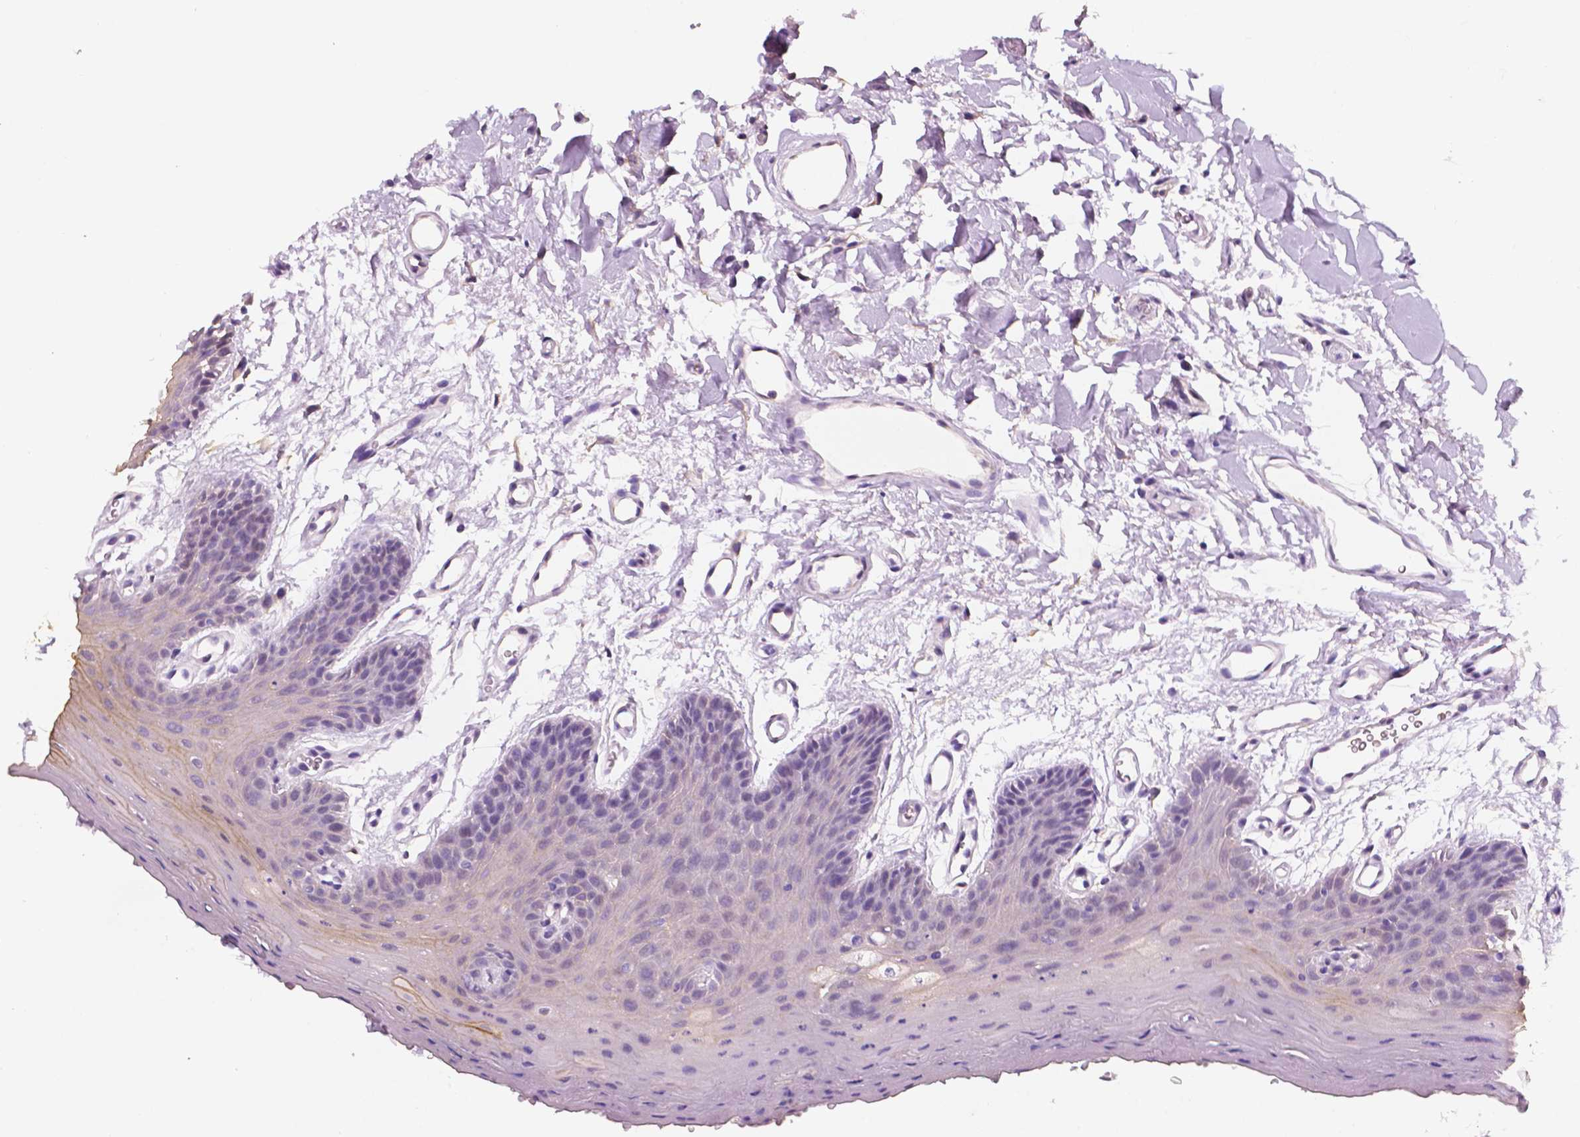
{"staining": {"intensity": "moderate", "quantity": "25%-75%", "location": "cytoplasmic/membranous"}, "tissue": "oral mucosa", "cell_type": "Squamous epithelial cells", "image_type": "normal", "snomed": [{"axis": "morphology", "description": "Normal tissue, NOS"}, {"axis": "morphology", "description": "Squamous cell carcinoma, NOS"}, {"axis": "topography", "description": "Oral tissue"}, {"axis": "topography", "description": "Head-Neck"}], "caption": "A photomicrograph of human oral mucosa stained for a protein displays moderate cytoplasmic/membranous brown staining in squamous epithelial cells.", "gene": "PPL", "patient": {"sex": "female", "age": 50}}